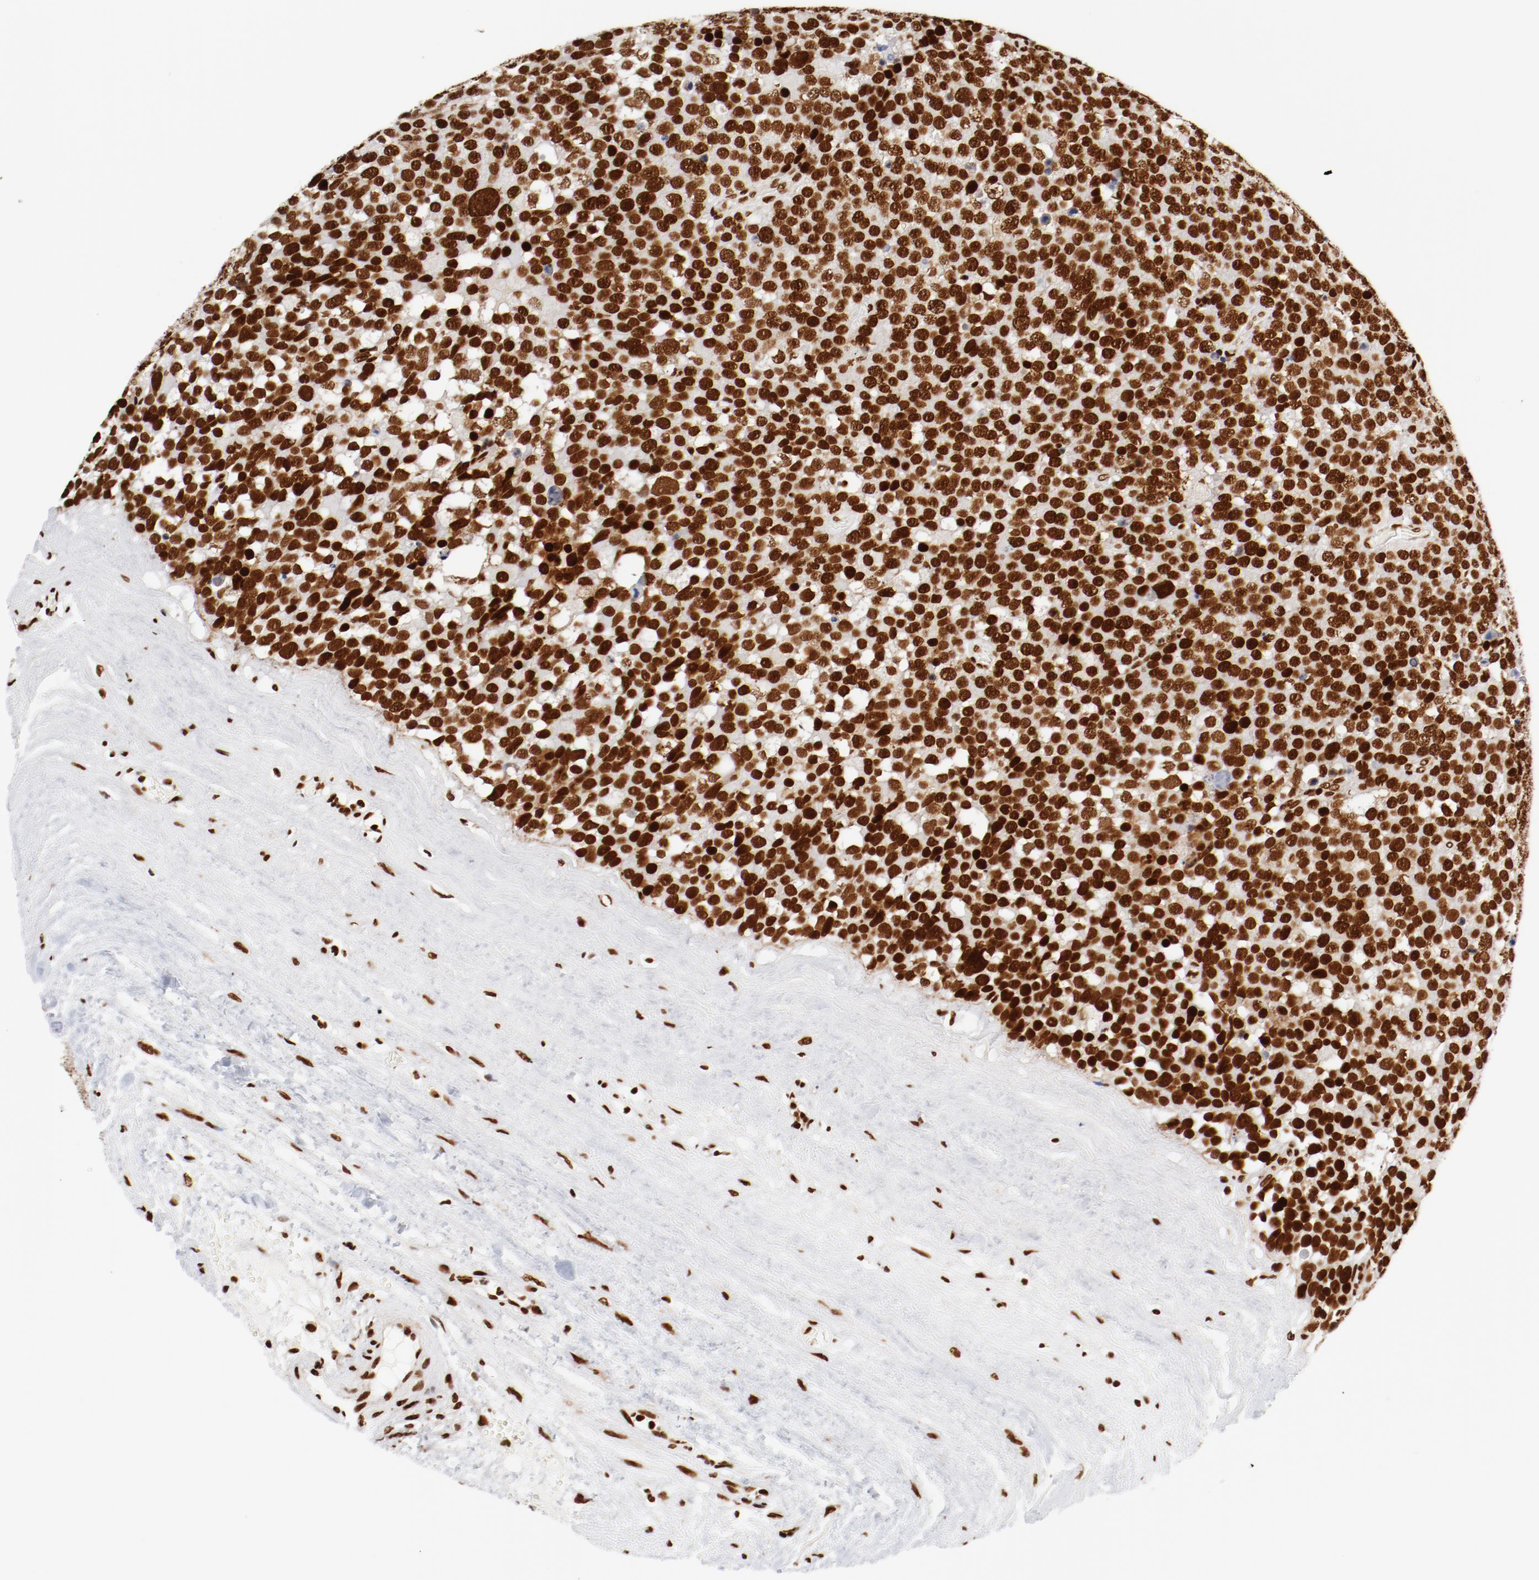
{"staining": {"intensity": "strong", "quantity": ">75%", "location": "nuclear"}, "tissue": "testis cancer", "cell_type": "Tumor cells", "image_type": "cancer", "snomed": [{"axis": "morphology", "description": "Seminoma, NOS"}, {"axis": "topography", "description": "Testis"}], "caption": "This histopathology image reveals IHC staining of human testis cancer, with high strong nuclear positivity in about >75% of tumor cells.", "gene": "CTBP1", "patient": {"sex": "male", "age": 71}}